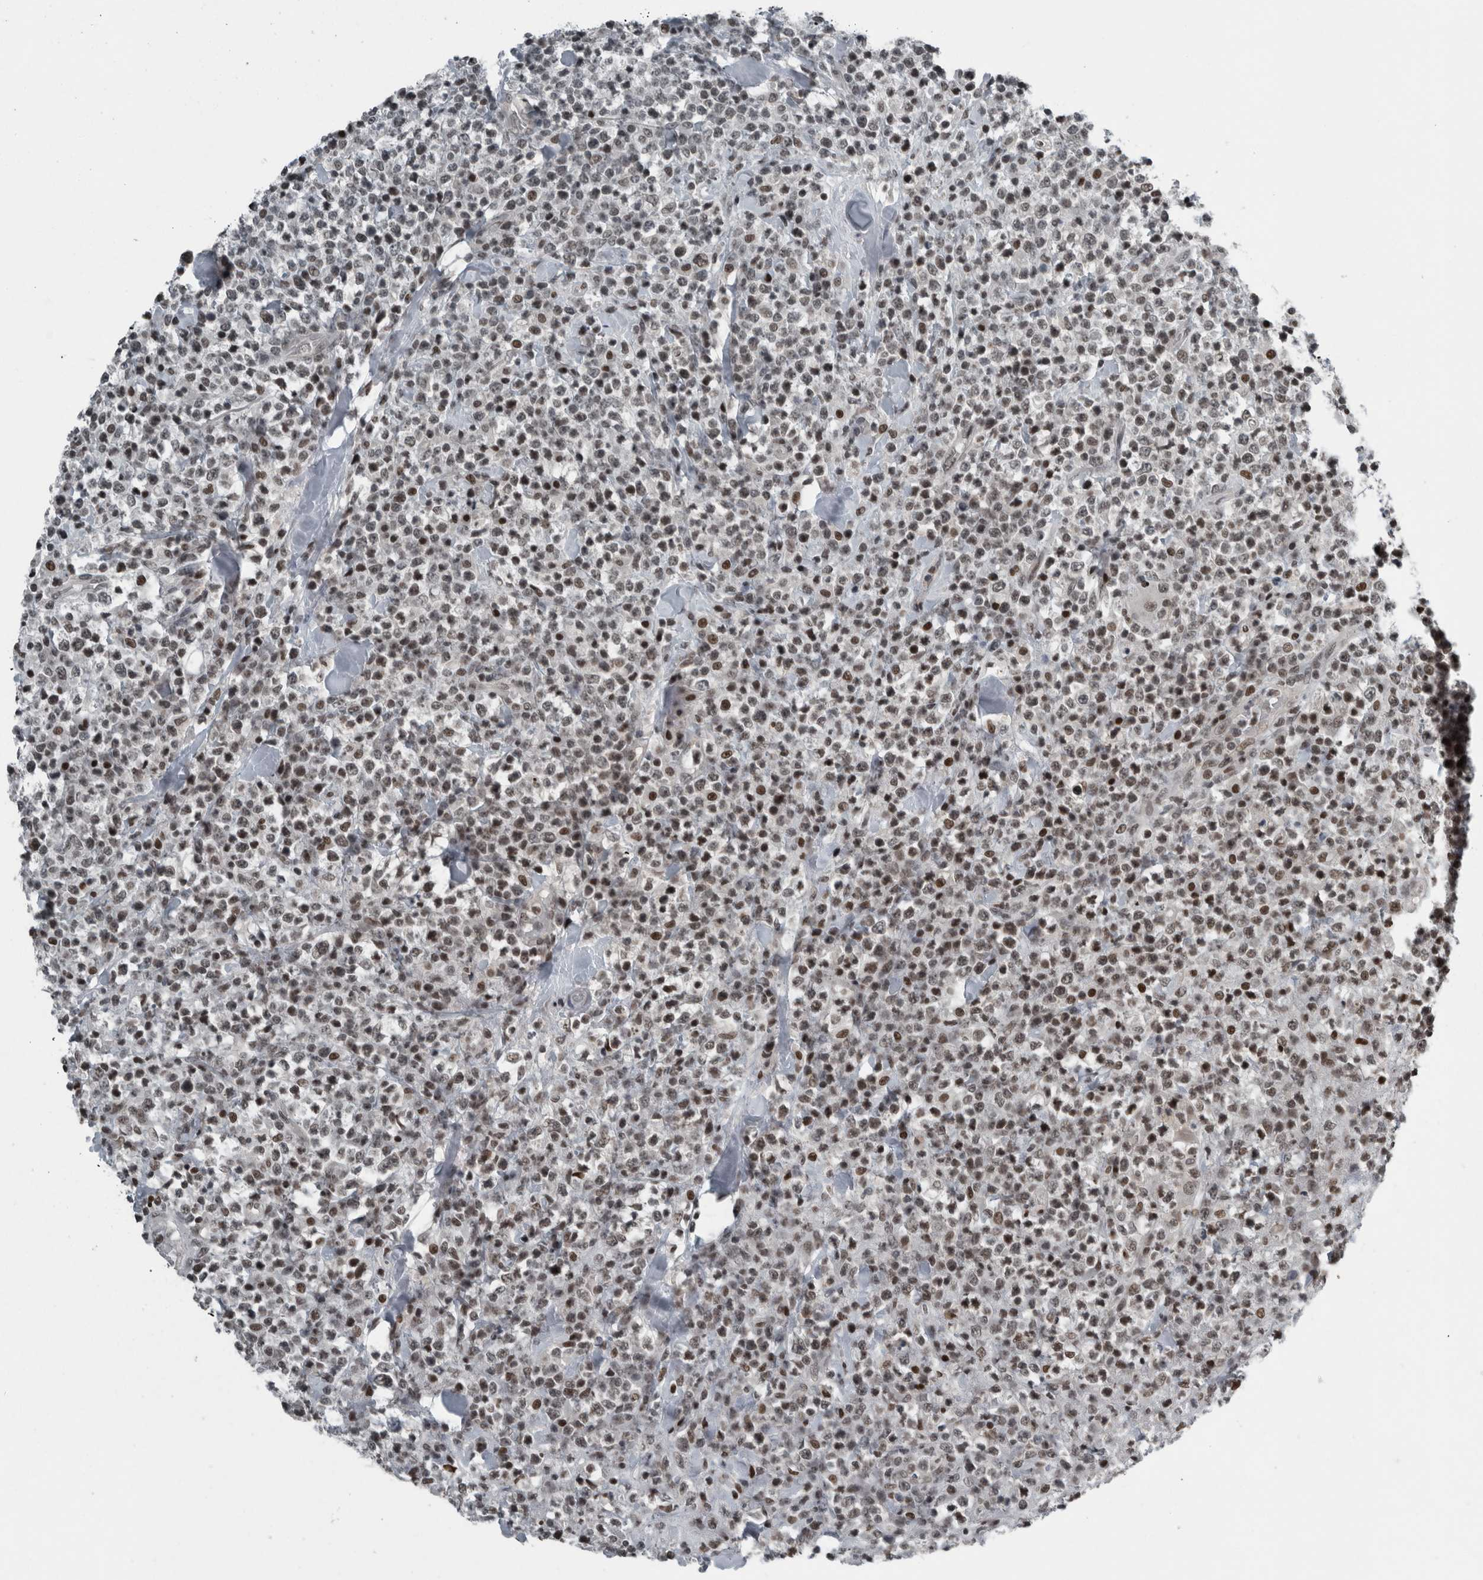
{"staining": {"intensity": "moderate", "quantity": ">75%", "location": "nuclear"}, "tissue": "lymphoma", "cell_type": "Tumor cells", "image_type": "cancer", "snomed": [{"axis": "morphology", "description": "Malignant lymphoma, non-Hodgkin's type, High grade"}, {"axis": "topography", "description": "Colon"}], "caption": "The photomicrograph exhibits immunohistochemical staining of lymphoma. There is moderate nuclear expression is present in about >75% of tumor cells.", "gene": "UNC50", "patient": {"sex": "female", "age": 53}}